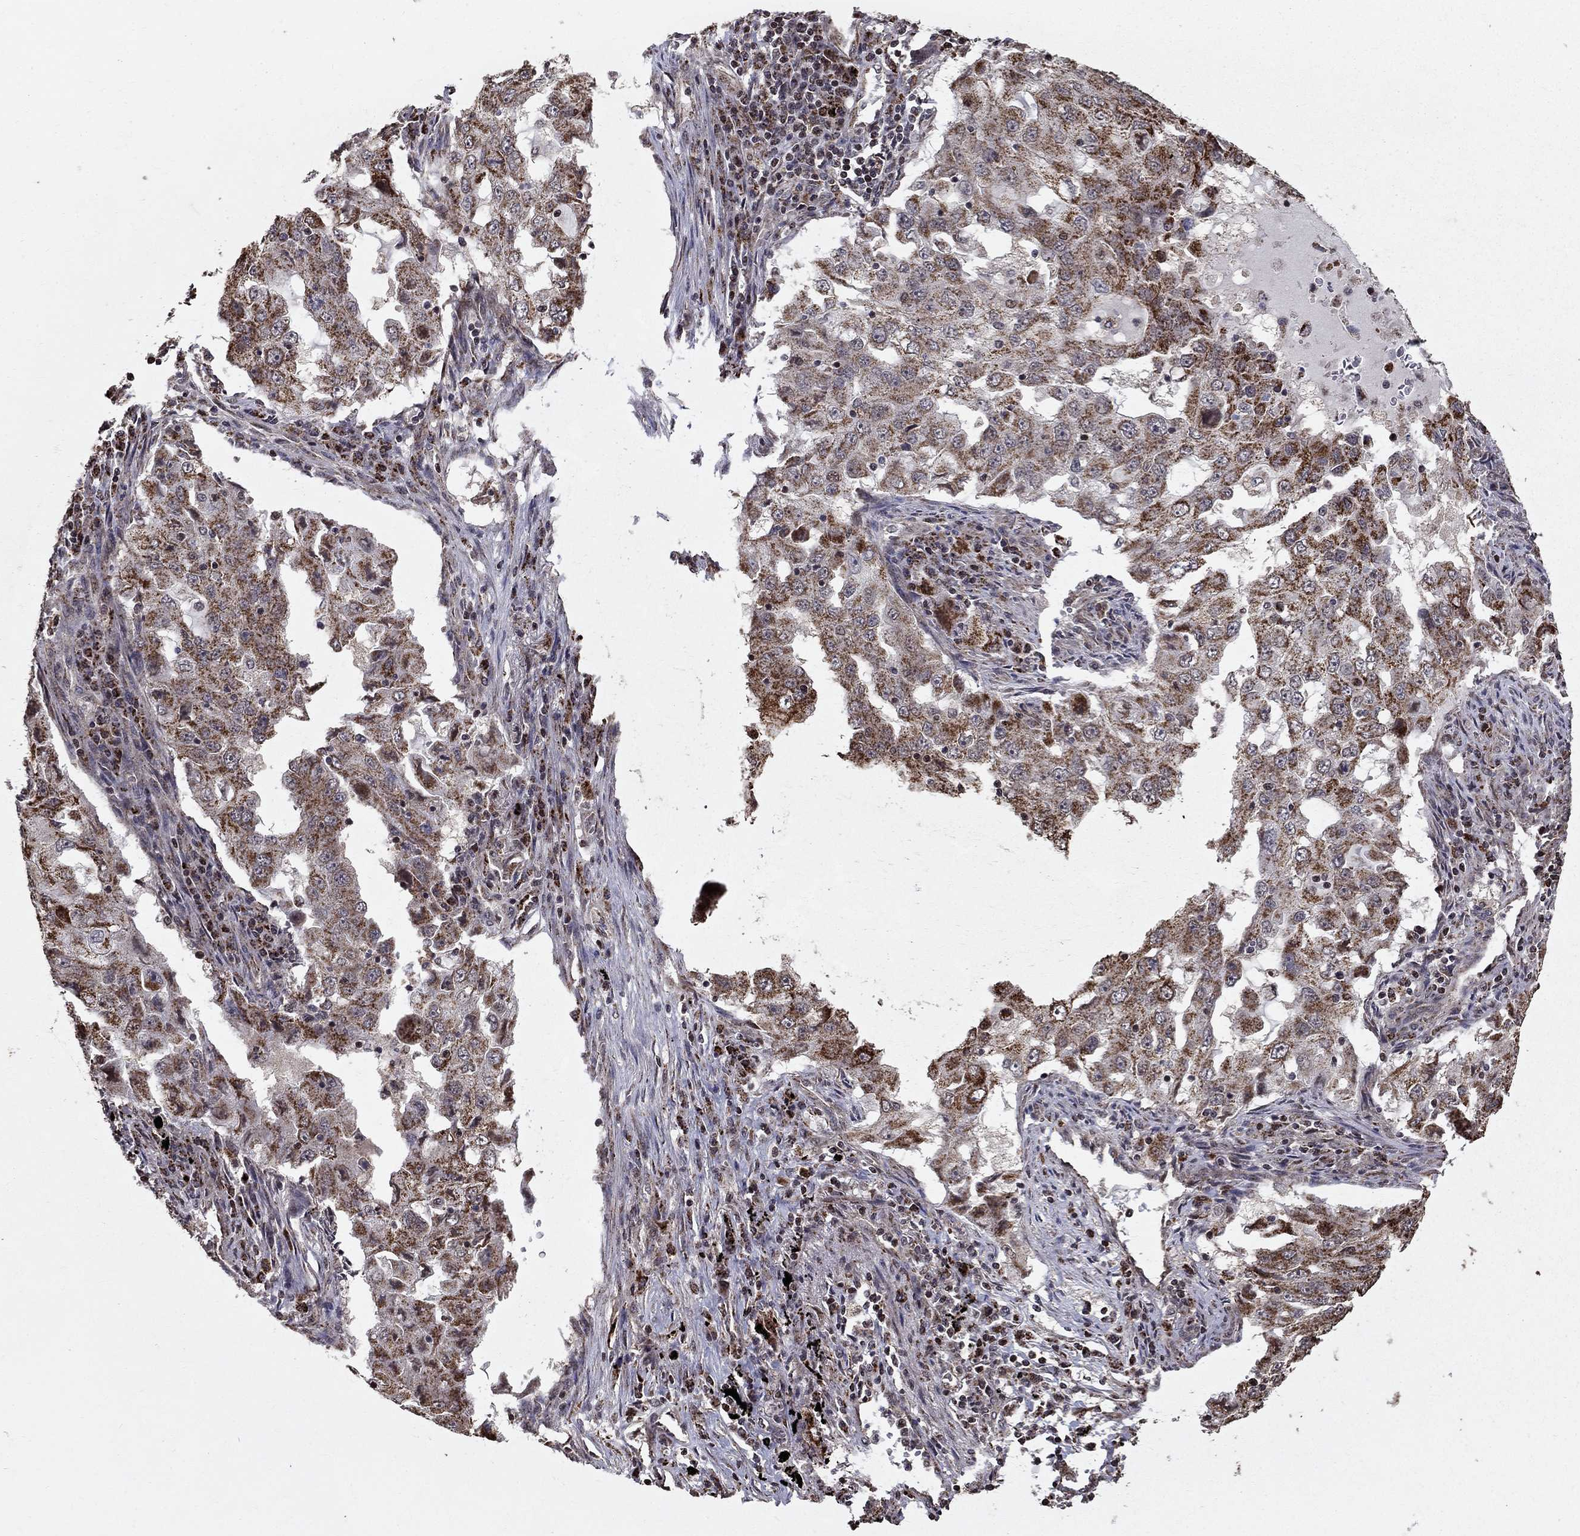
{"staining": {"intensity": "moderate", "quantity": ">75%", "location": "cytoplasmic/membranous"}, "tissue": "lung cancer", "cell_type": "Tumor cells", "image_type": "cancer", "snomed": [{"axis": "morphology", "description": "Adenocarcinoma, NOS"}, {"axis": "topography", "description": "Lung"}], "caption": "This photomicrograph exhibits lung adenocarcinoma stained with immunohistochemistry (IHC) to label a protein in brown. The cytoplasmic/membranous of tumor cells show moderate positivity for the protein. Nuclei are counter-stained blue.", "gene": "ACOT13", "patient": {"sex": "female", "age": 61}}